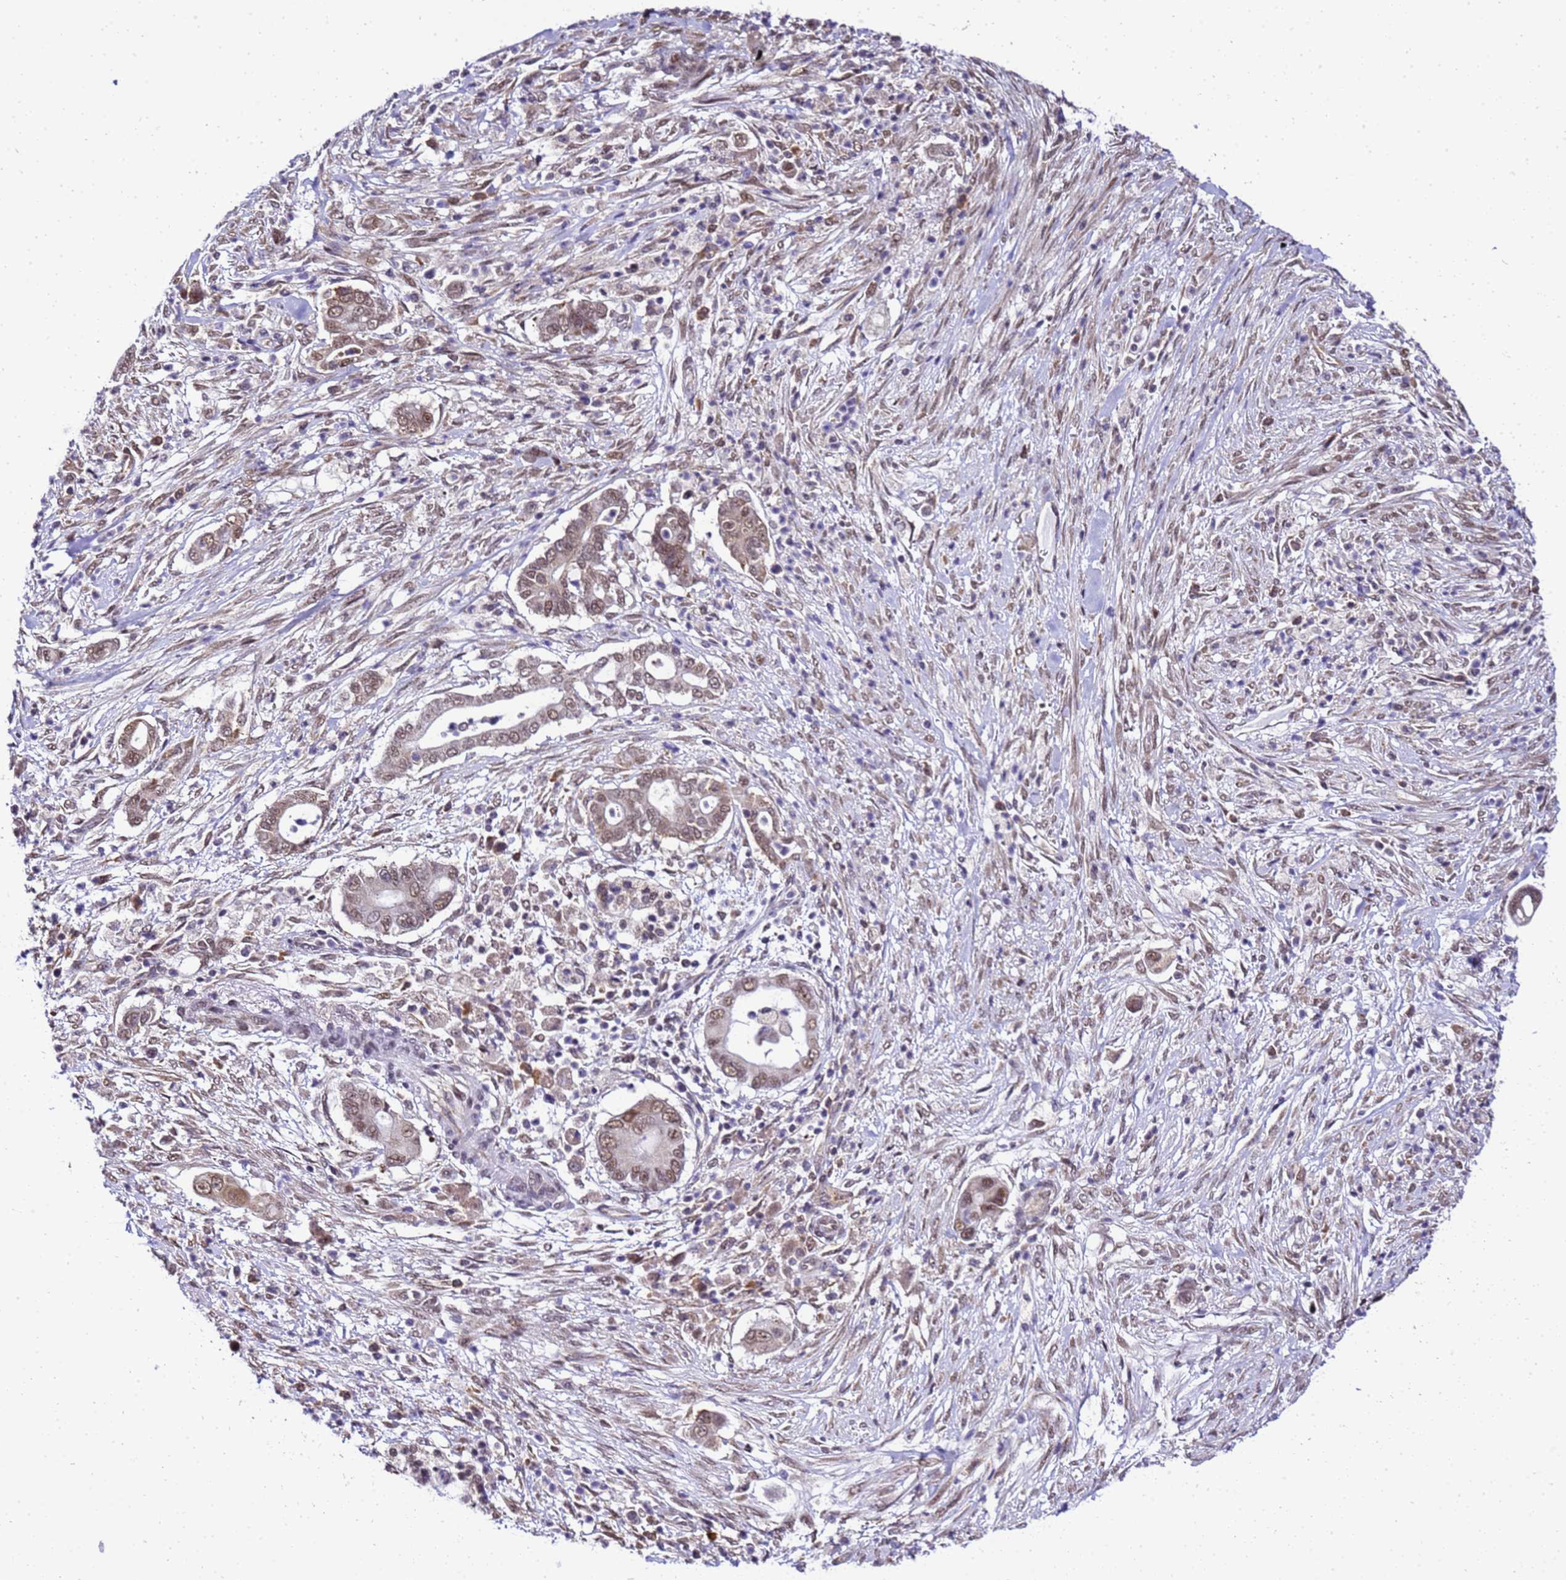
{"staining": {"intensity": "weak", "quantity": "25%-75%", "location": "nuclear"}, "tissue": "pancreatic cancer", "cell_type": "Tumor cells", "image_type": "cancer", "snomed": [{"axis": "morphology", "description": "Adenocarcinoma, NOS"}, {"axis": "topography", "description": "Pancreas"}], "caption": "The photomicrograph displays staining of pancreatic cancer (adenocarcinoma), revealing weak nuclear protein positivity (brown color) within tumor cells. The protein of interest is shown in brown color, while the nuclei are stained blue.", "gene": "SMN1", "patient": {"sex": "male", "age": 68}}